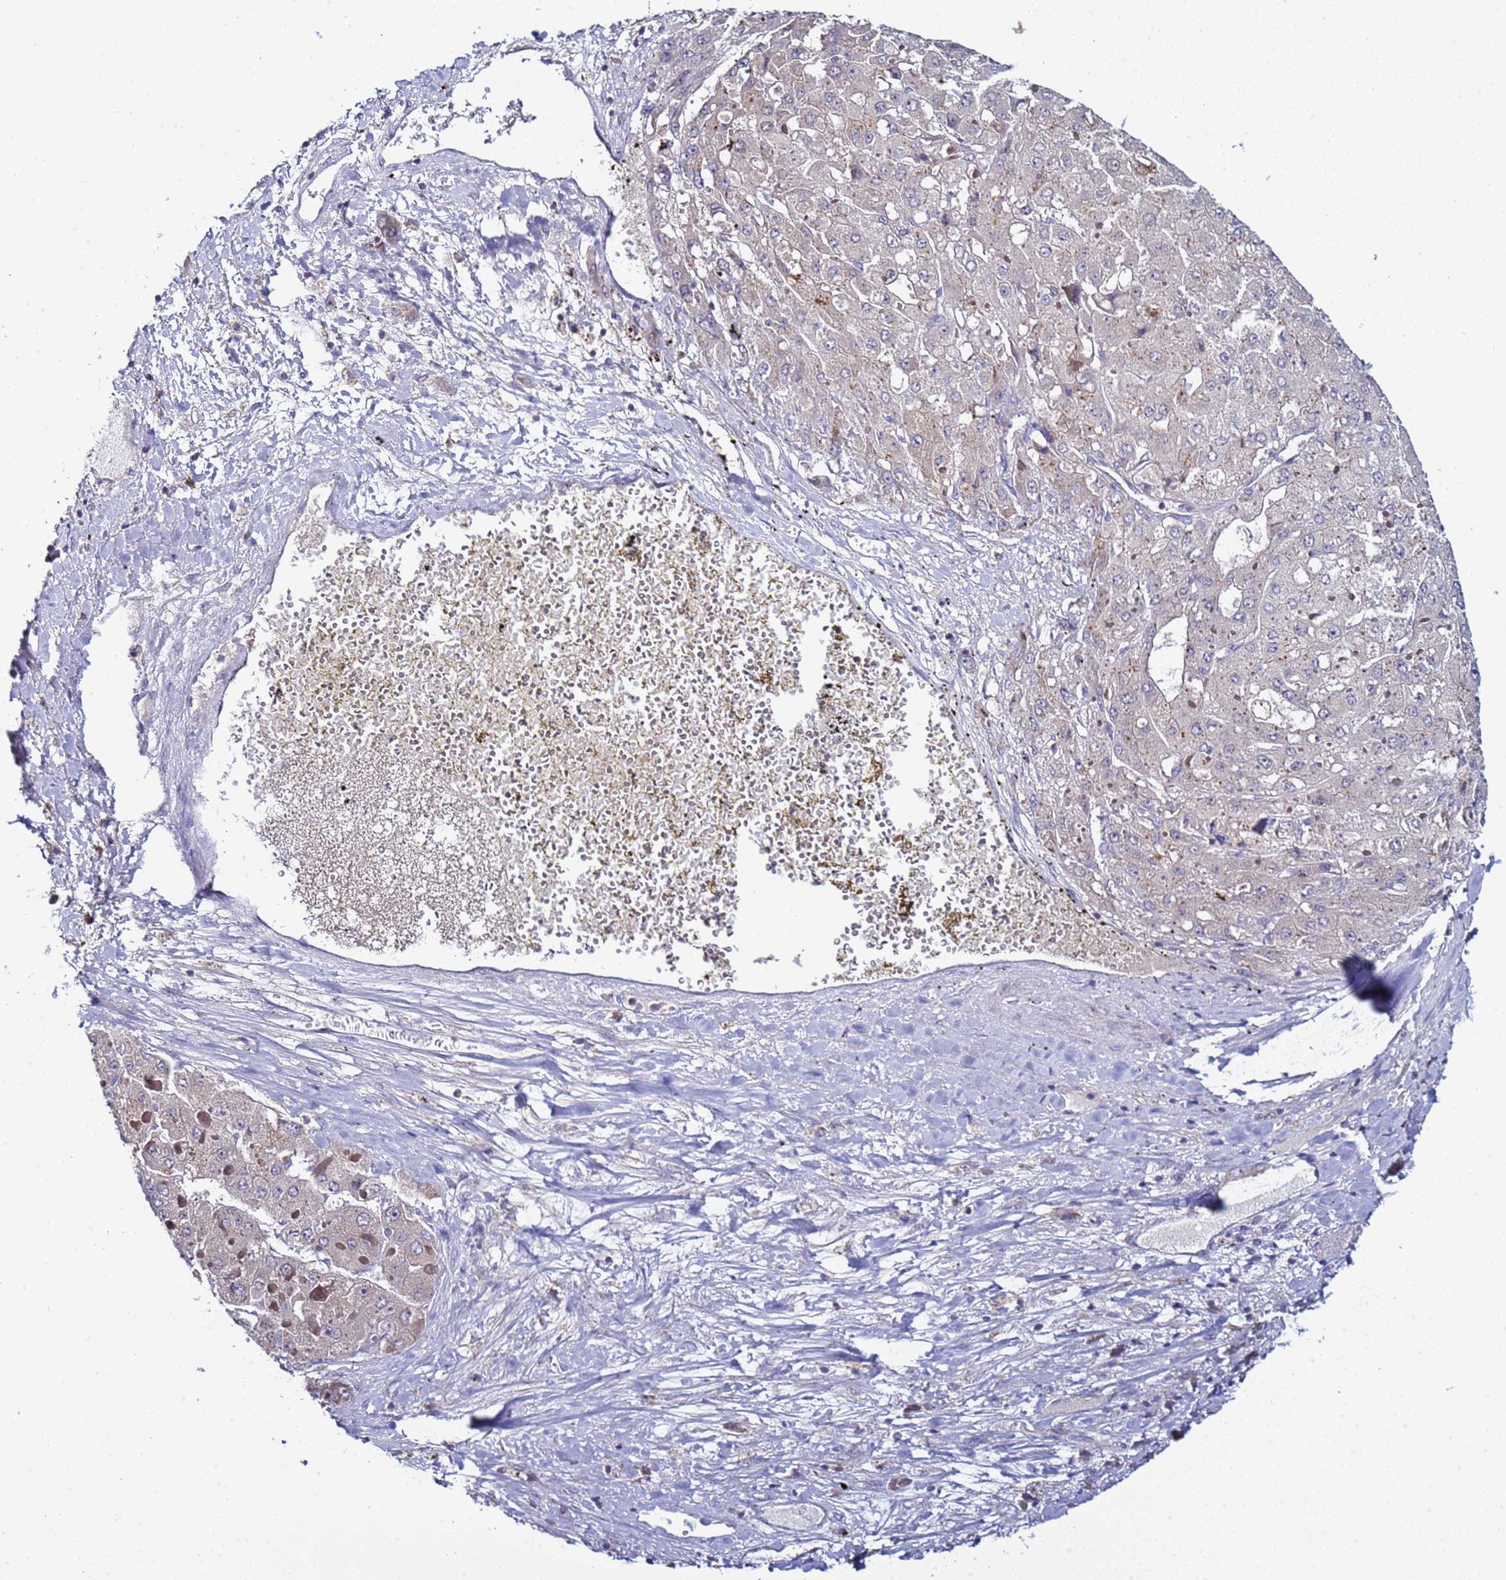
{"staining": {"intensity": "negative", "quantity": "none", "location": "none"}, "tissue": "liver cancer", "cell_type": "Tumor cells", "image_type": "cancer", "snomed": [{"axis": "morphology", "description": "Carcinoma, Hepatocellular, NOS"}, {"axis": "topography", "description": "Liver"}], "caption": "The immunohistochemistry (IHC) micrograph has no significant staining in tumor cells of liver cancer (hepatocellular carcinoma) tissue. (DAB immunohistochemistry with hematoxylin counter stain).", "gene": "ELMOD2", "patient": {"sex": "female", "age": 73}}